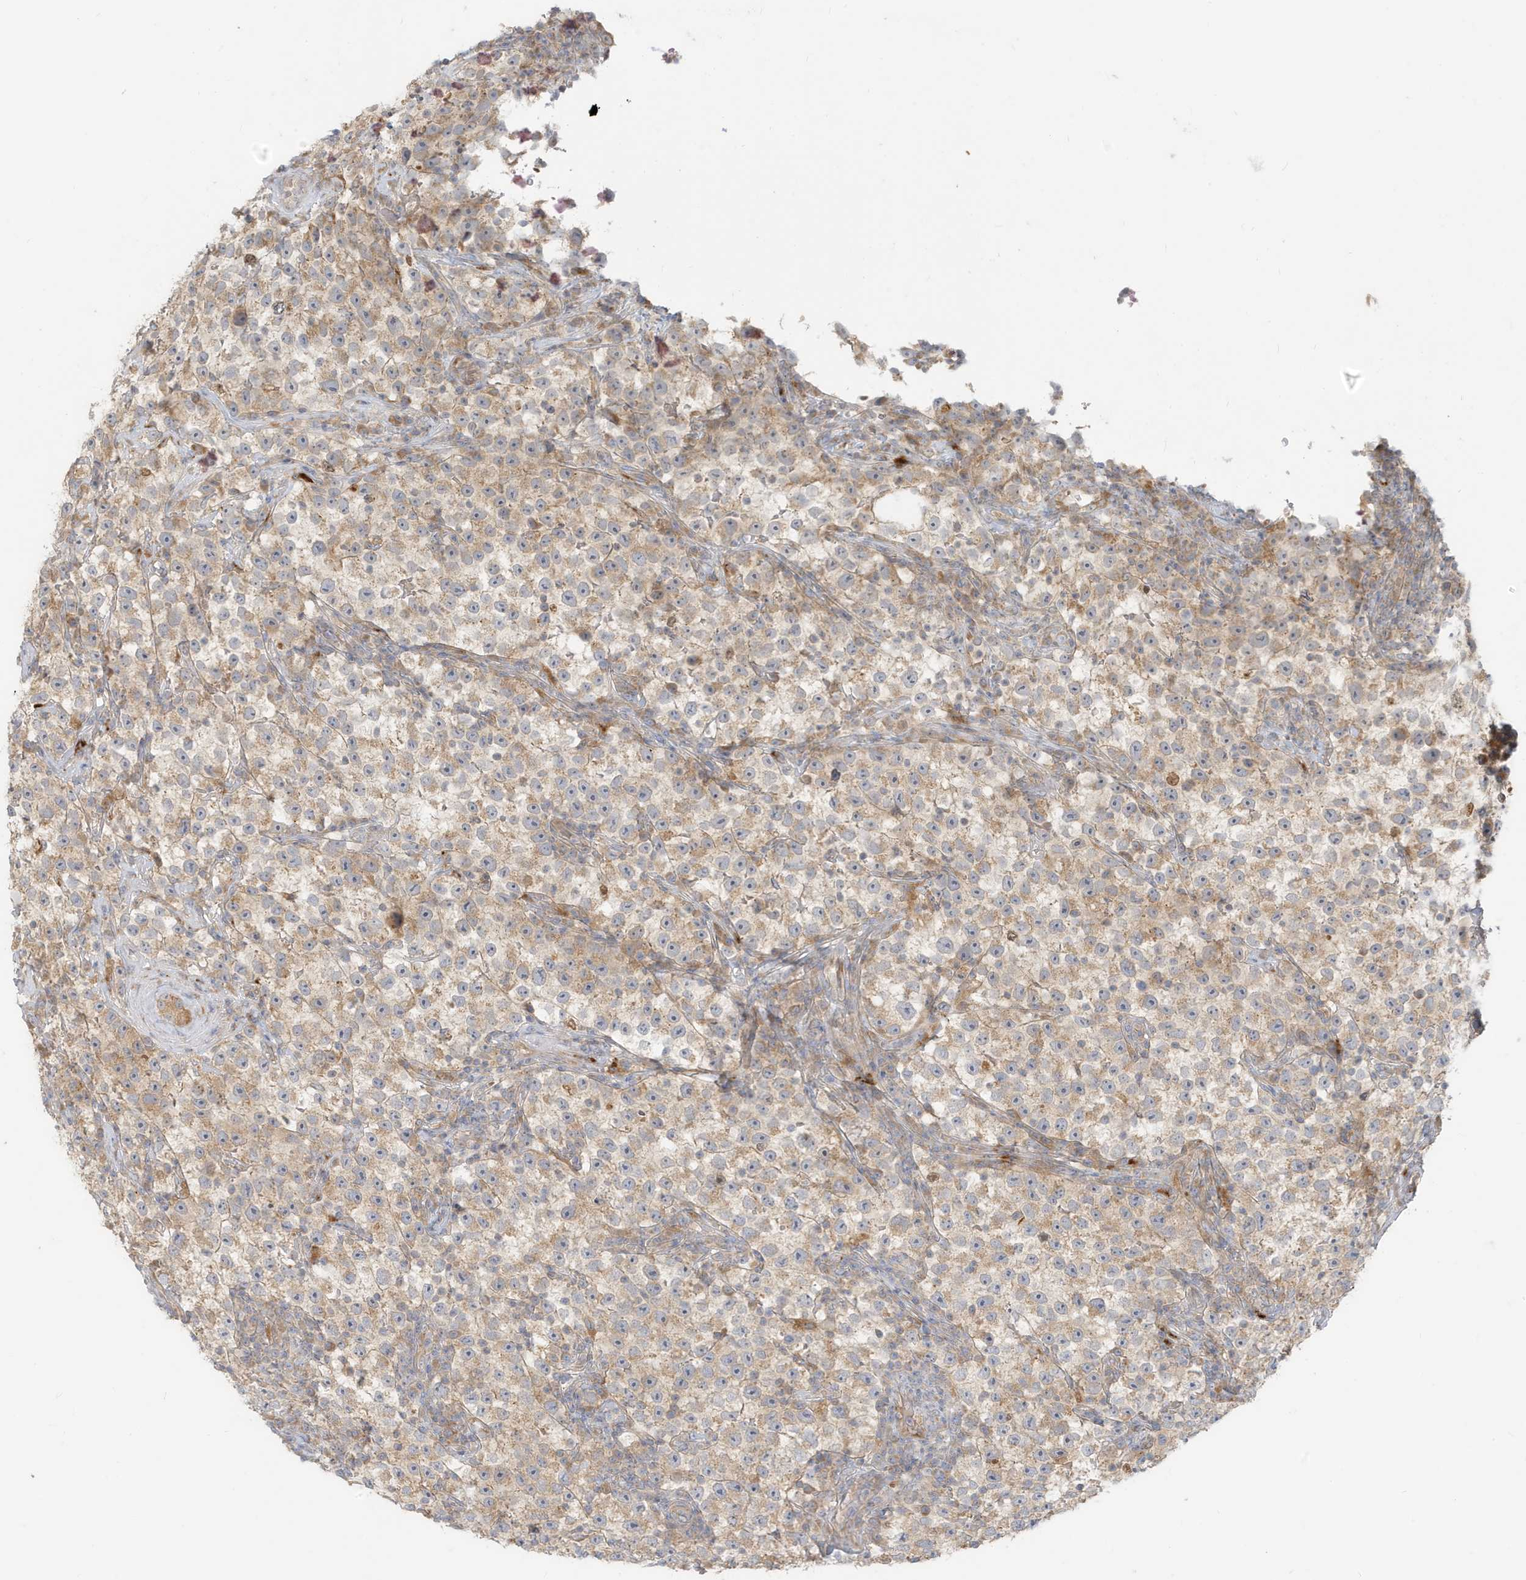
{"staining": {"intensity": "weak", "quantity": ">75%", "location": "cytoplasmic/membranous"}, "tissue": "testis cancer", "cell_type": "Tumor cells", "image_type": "cancer", "snomed": [{"axis": "morphology", "description": "Seminoma, NOS"}, {"axis": "topography", "description": "Testis"}], "caption": "A low amount of weak cytoplasmic/membranous expression is identified in approximately >75% of tumor cells in testis cancer tissue.", "gene": "MCOLN1", "patient": {"sex": "male", "age": 22}}